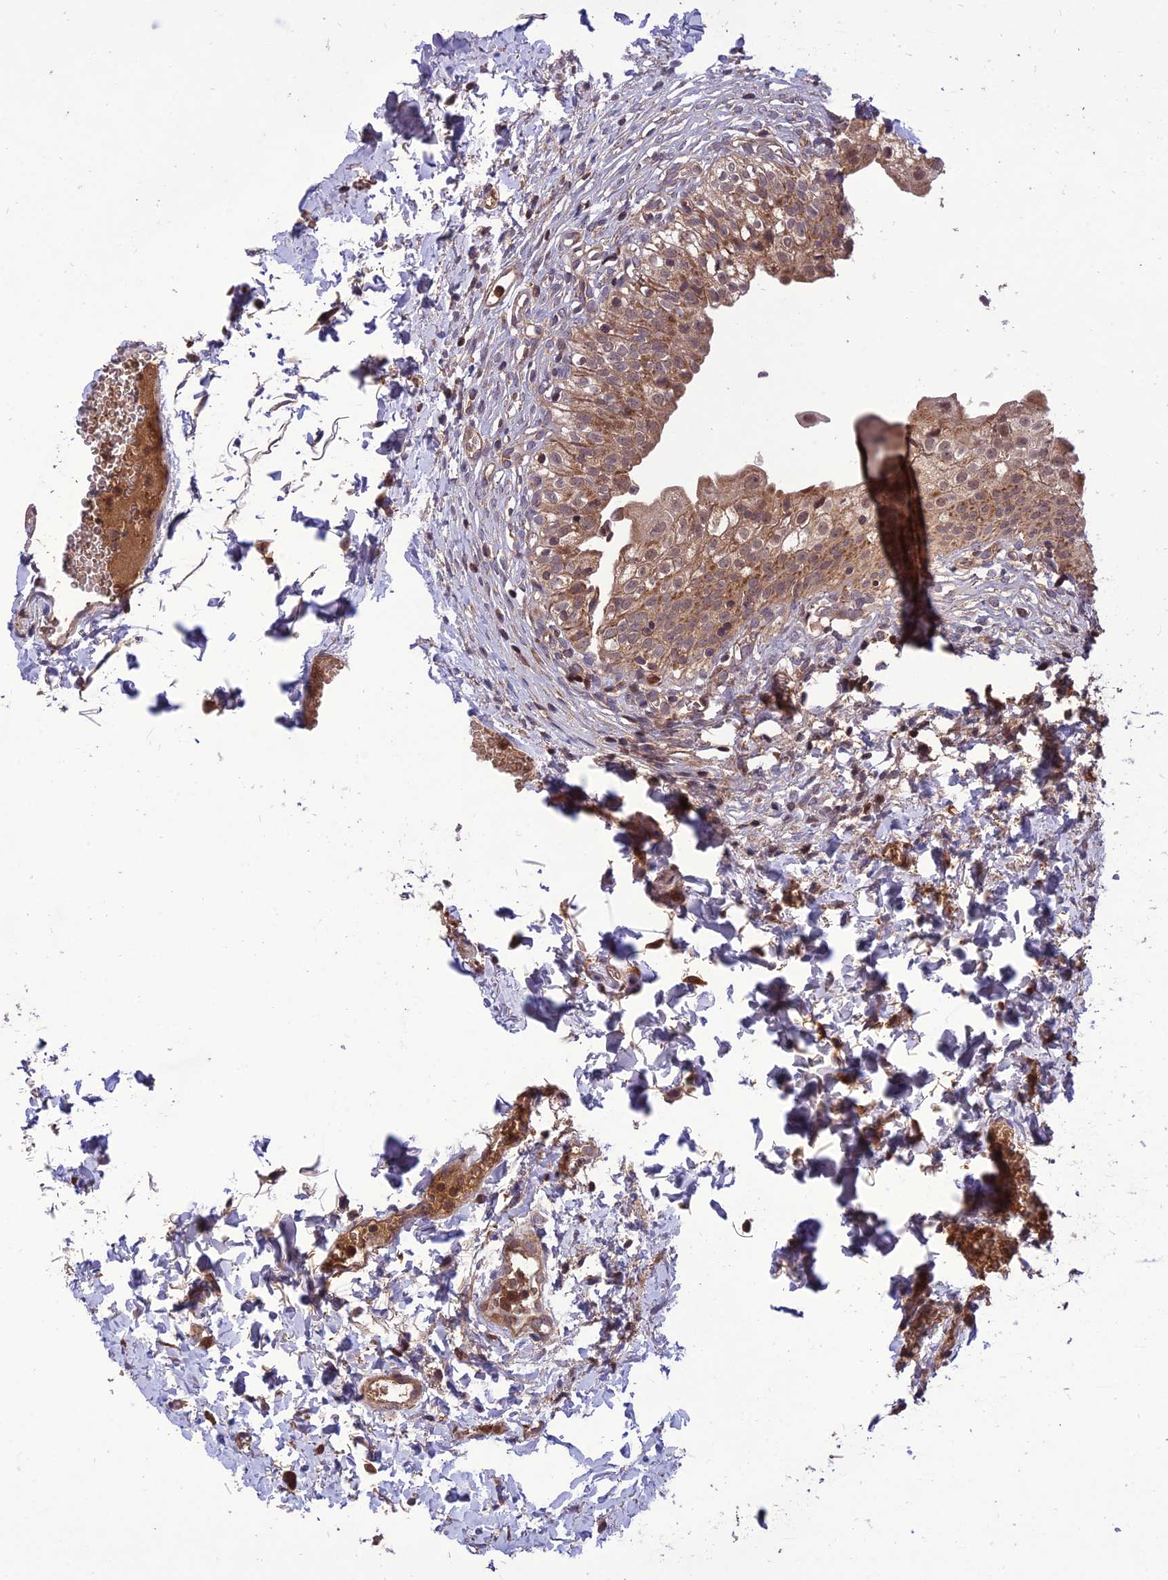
{"staining": {"intensity": "moderate", "quantity": ">75%", "location": "cytoplasmic/membranous"}, "tissue": "urinary bladder", "cell_type": "Urothelial cells", "image_type": "normal", "snomed": [{"axis": "morphology", "description": "Normal tissue, NOS"}, {"axis": "topography", "description": "Urinary bladder"}], "caption": "Immunohistochemistry histopathology image of benign urinary bladder: urinary bladder stained using immunohistochemistry (IHC) reveals medium levels of moderate protein expression localized specifically in the cytoplasmic/membranous of urothelial cells, appearing as a cytoplasmic/membranous brown color.", "gene": "NDUFC1", "patient": {"sex": "male", "age": 55}}